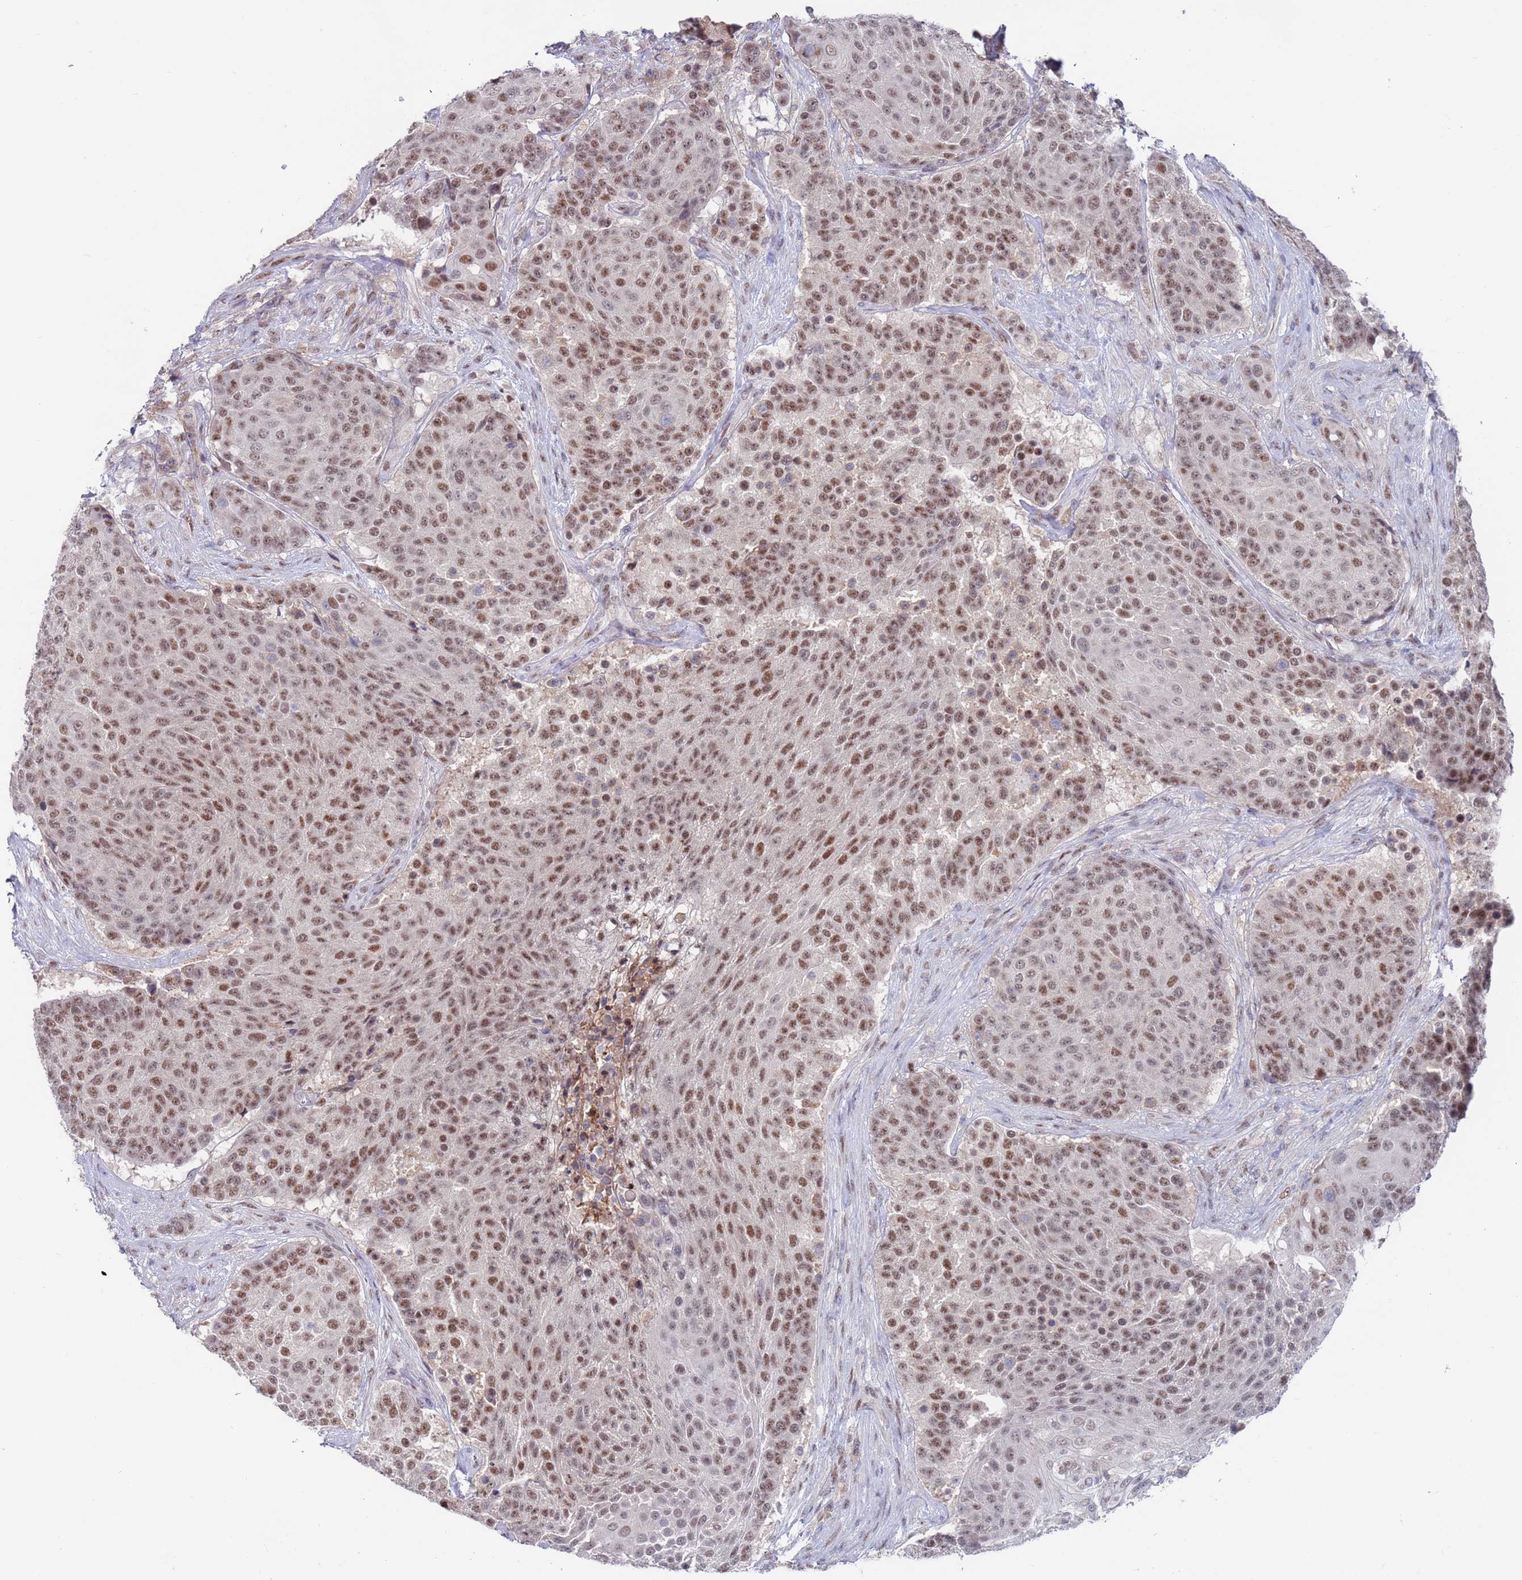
{"staining": {"intensity": "moderate", "quantity": ">75%", "location": "nuclear"}, "tissue": "urothelial cancer", "cell_type": "Tumor cells", "image_type": "cancer", "snomed": [{"axis": "morphology", "description": "Urothelial carcinoma, High grade"}, {"axis": "topography", "description": "Urinary bladder"}], "caption": "Urothelial carcinoma (high-grade) stained for a protein demonstrates moderate nuclear positivity in tumor cells.", "gene": "FBXO27", "patient": {"sex": "female", "age": 63}}